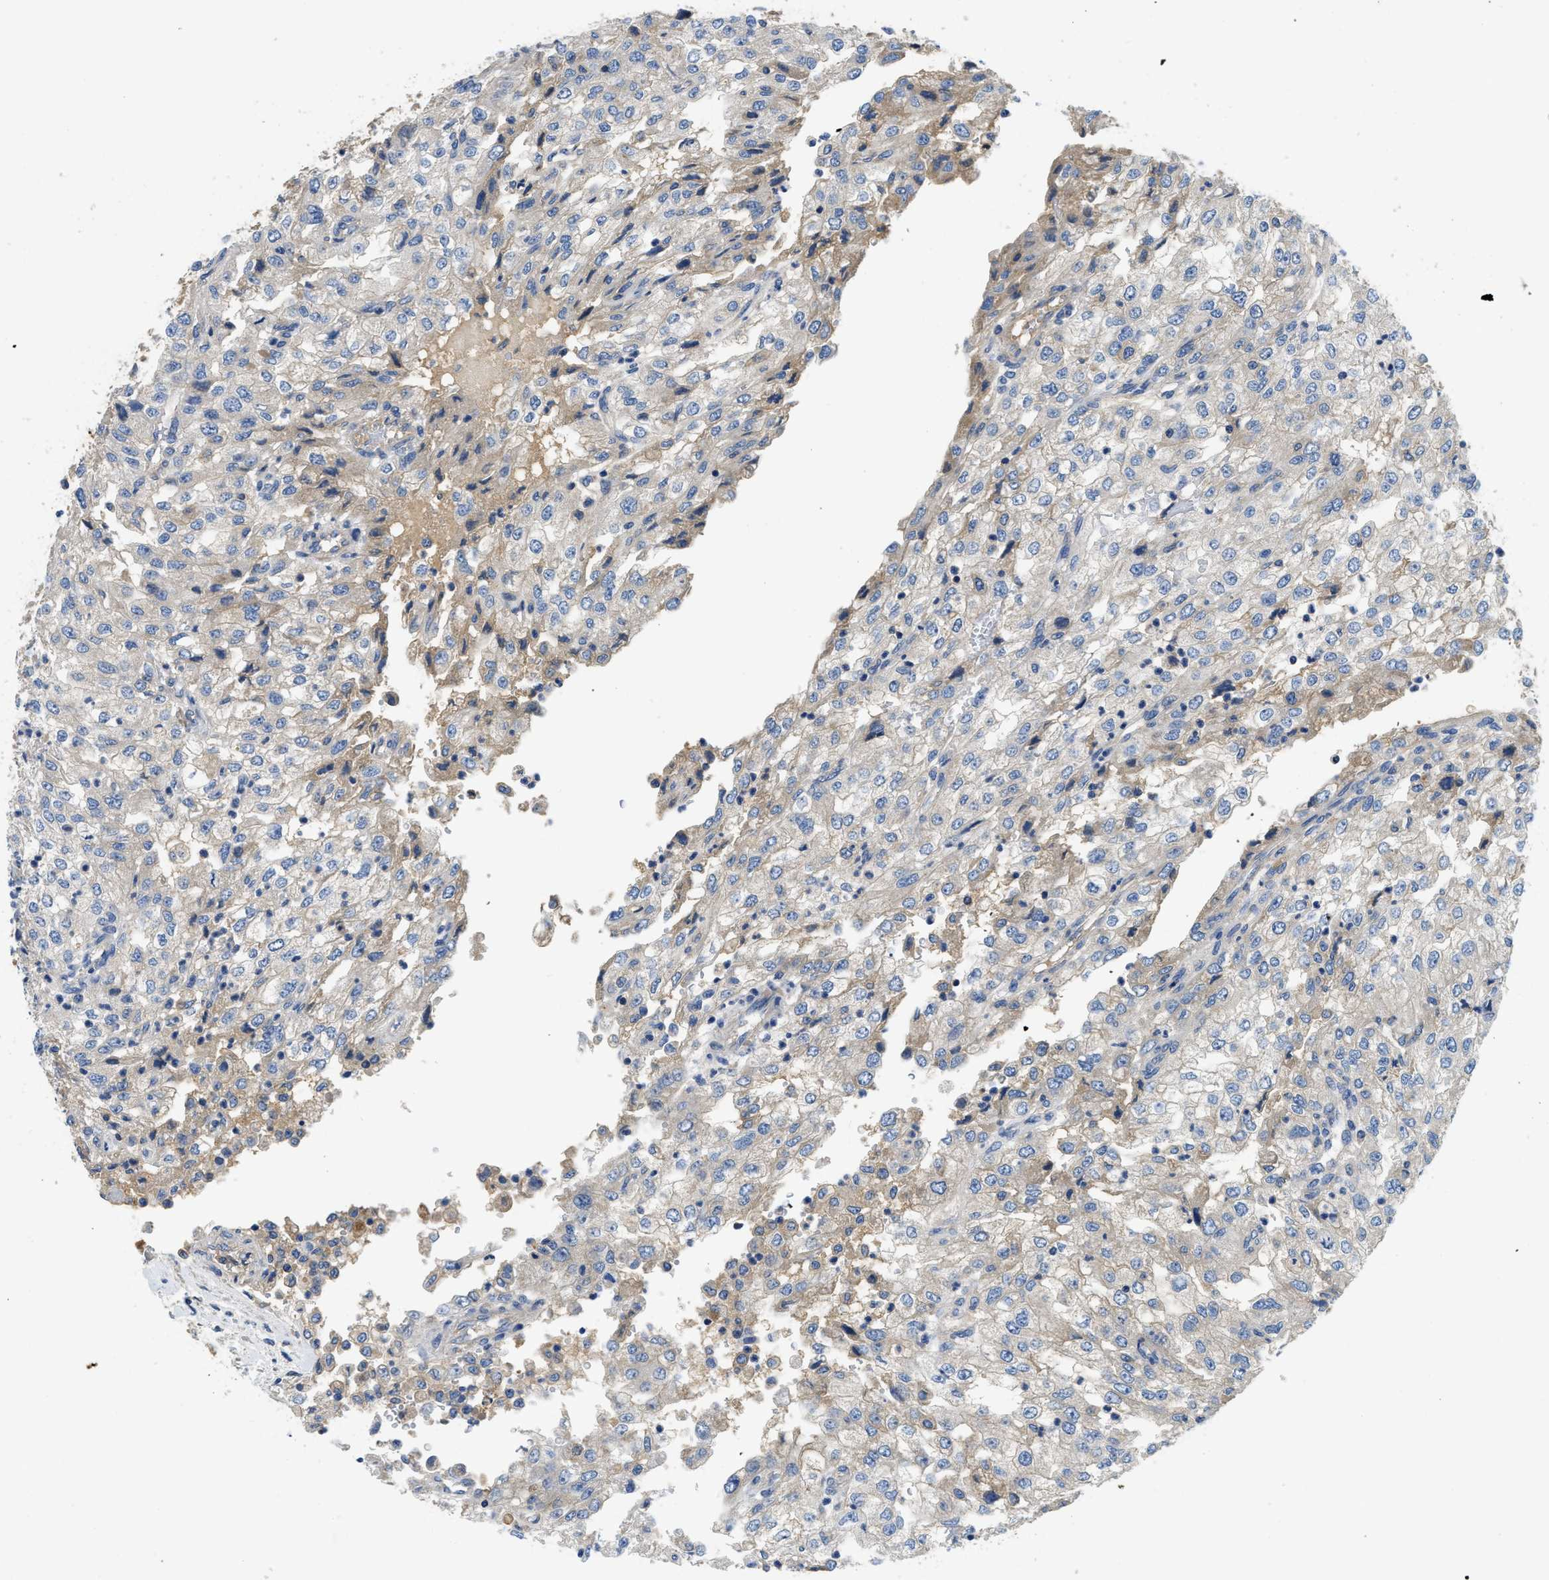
{"staining": {"intensity": "negative", "quantity": "none", "location": "none"}, "tissue": "renal cancer", "cell_type": "Tumor cells", "image_type": "cancer", "snomed": [{"axis": "morphology", "description": "Adenocarcinoma, NOS"}, {"axis": "topography", "description": "Kidney"}], "caption": "This is an IHC micrograph of adenocarcinoma (renal). There is no staining in tumor cells.", "gene": "STAT2", "patient": {"sex": "female", "age": 54}}